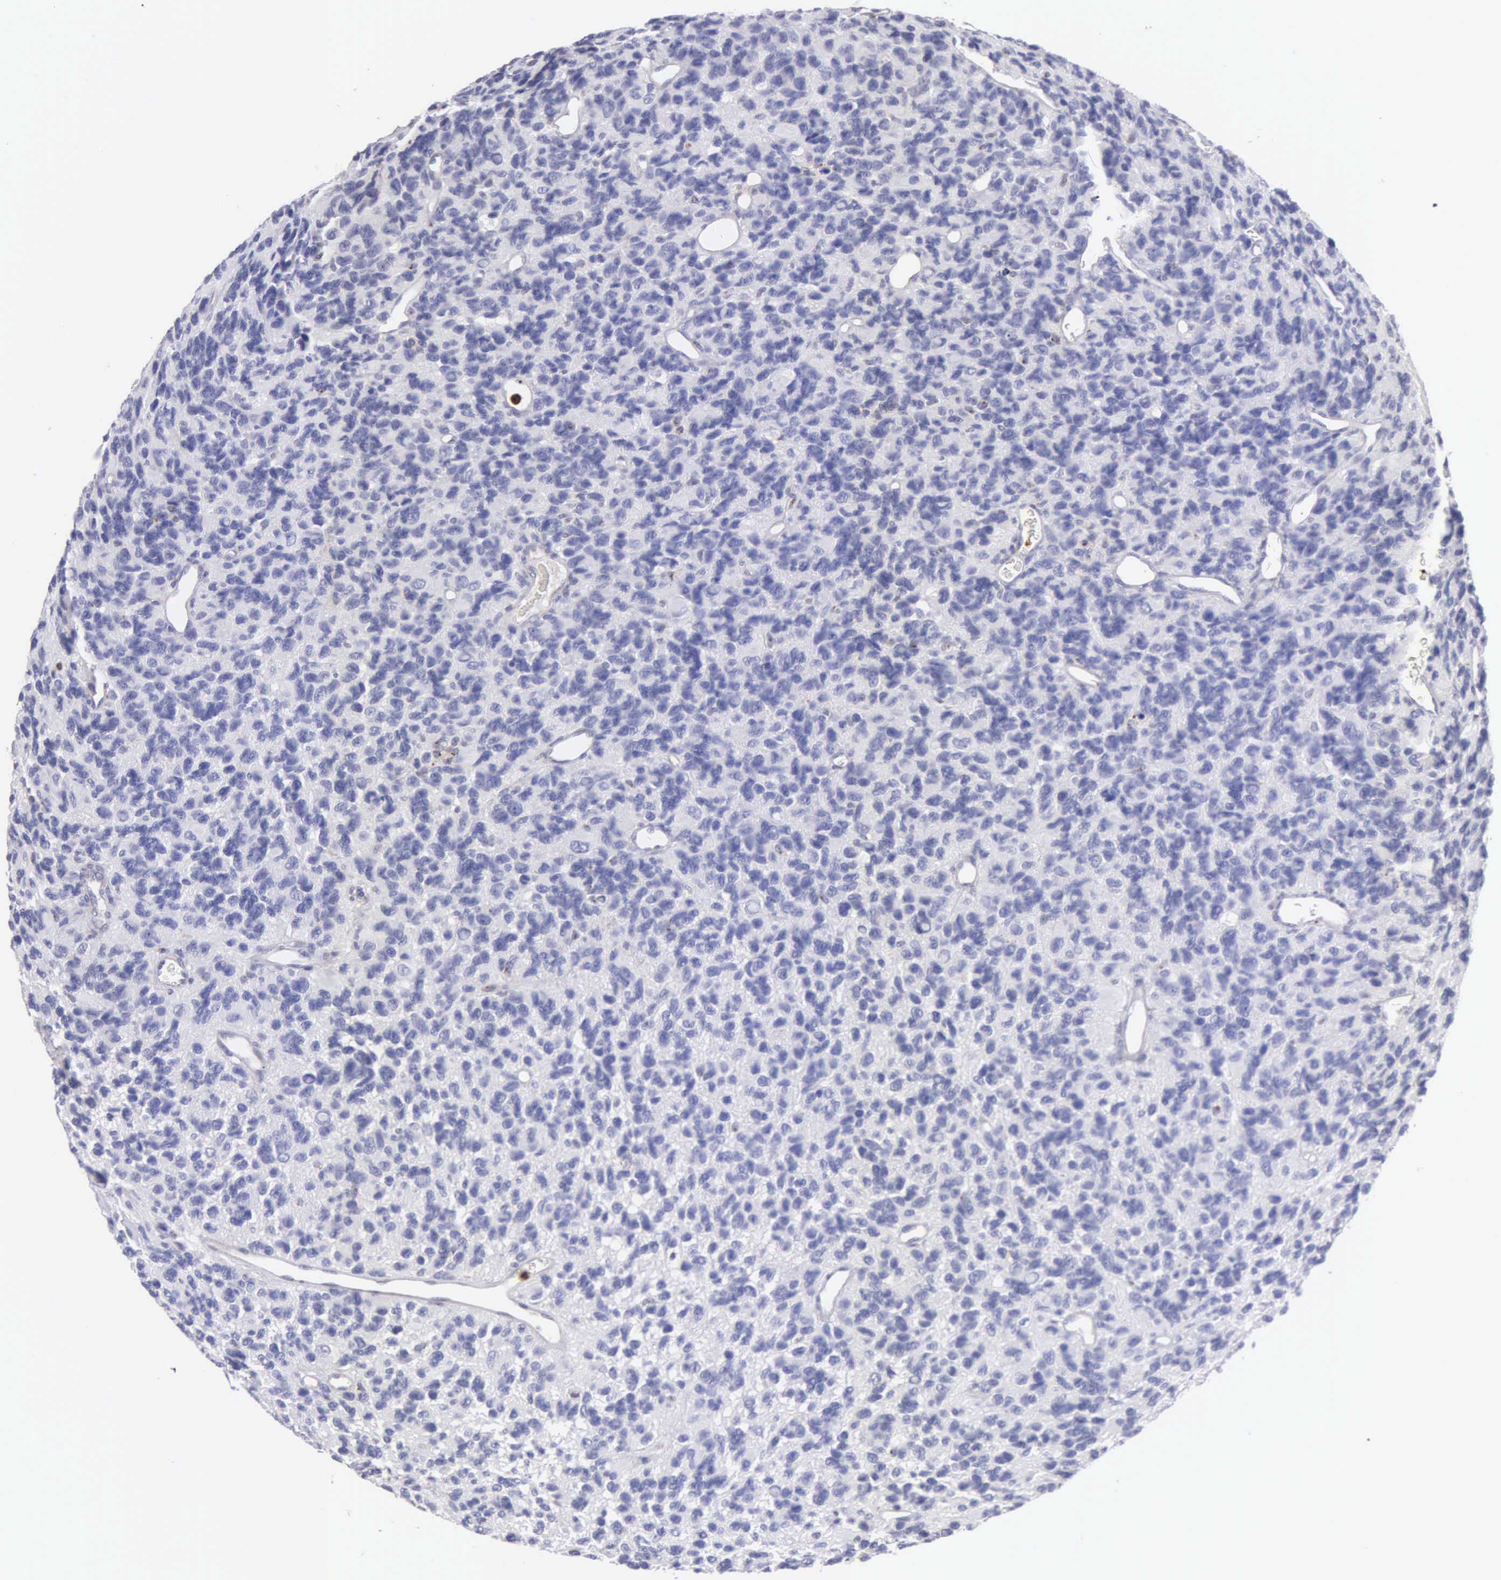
{"staining": {"intensity": "negative", "quantity": "none", "location": "none"}, "tissue": "glioma", "cell_type": "Tumor cells", "image_type": "cancer", "snomed": [{"axis": "morphology", "description": "Glioma, malignant, High grade"}, {"axis": "topography", "description": "Brain"}], "caption": "IHC of glioma displays no positivity in tumor cells.", "gene": "SRGN", "patient": {"sex": "male", "age": 77}}